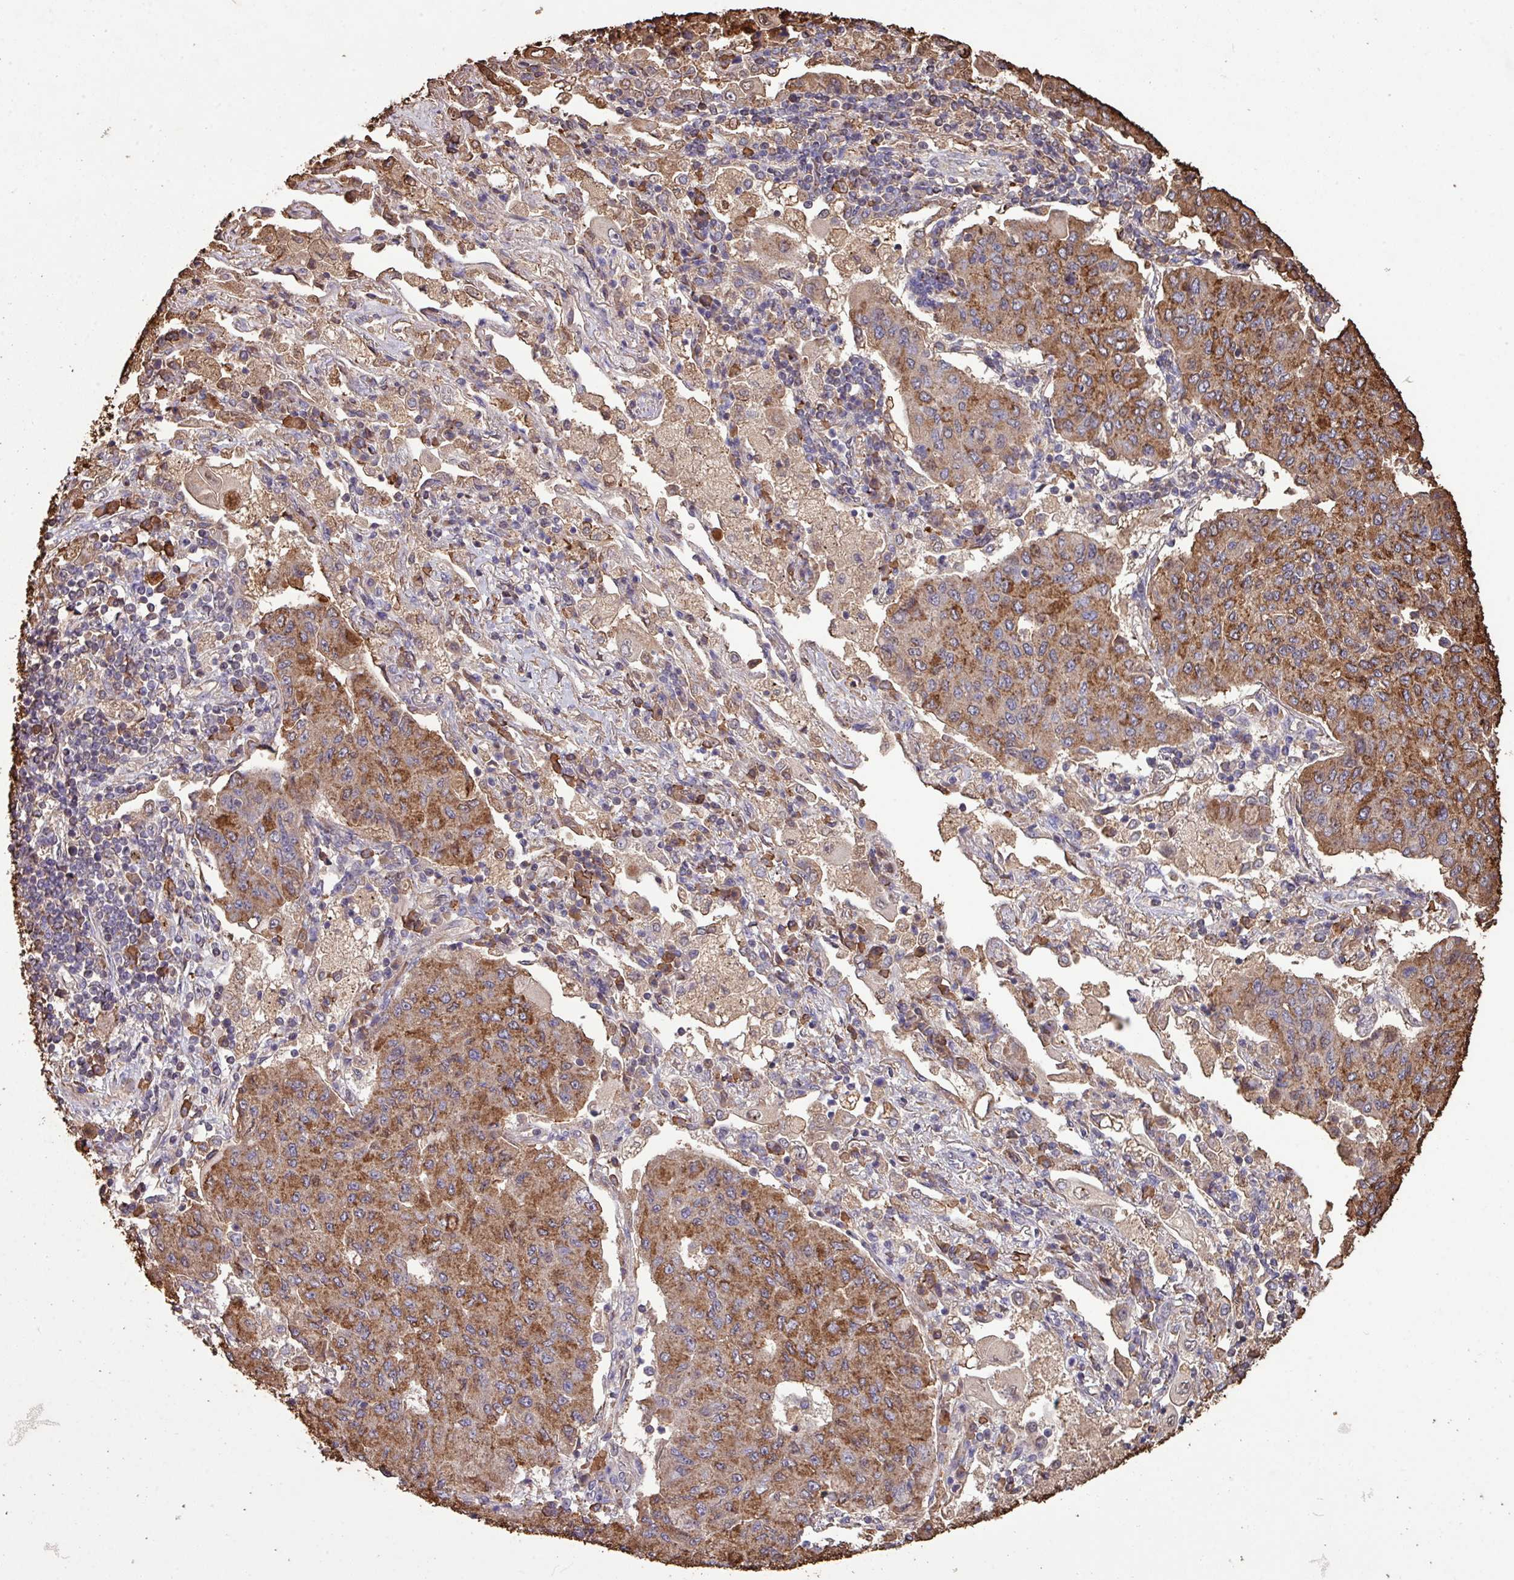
{"staining": {"intensity": "moderate", "quantity": ">75%", "location": "cytoplasmic/membranous"}, "tissue": "lung cancer", "cell_type": "Tumor cells", "image_type": "cancer", "snomed": [{"axis": "morphology", "description": "Squamous cell carcinoma, NOS"}, {"axis": "topography", "description": "Lung"}], "caption": "Lung cancer (squamous cell carcinoma) stained with a protein marker reveals moderate staining in tumor cells.", "gene": "CAMK2B", "patient": {"sex": "male", "age": 74}}